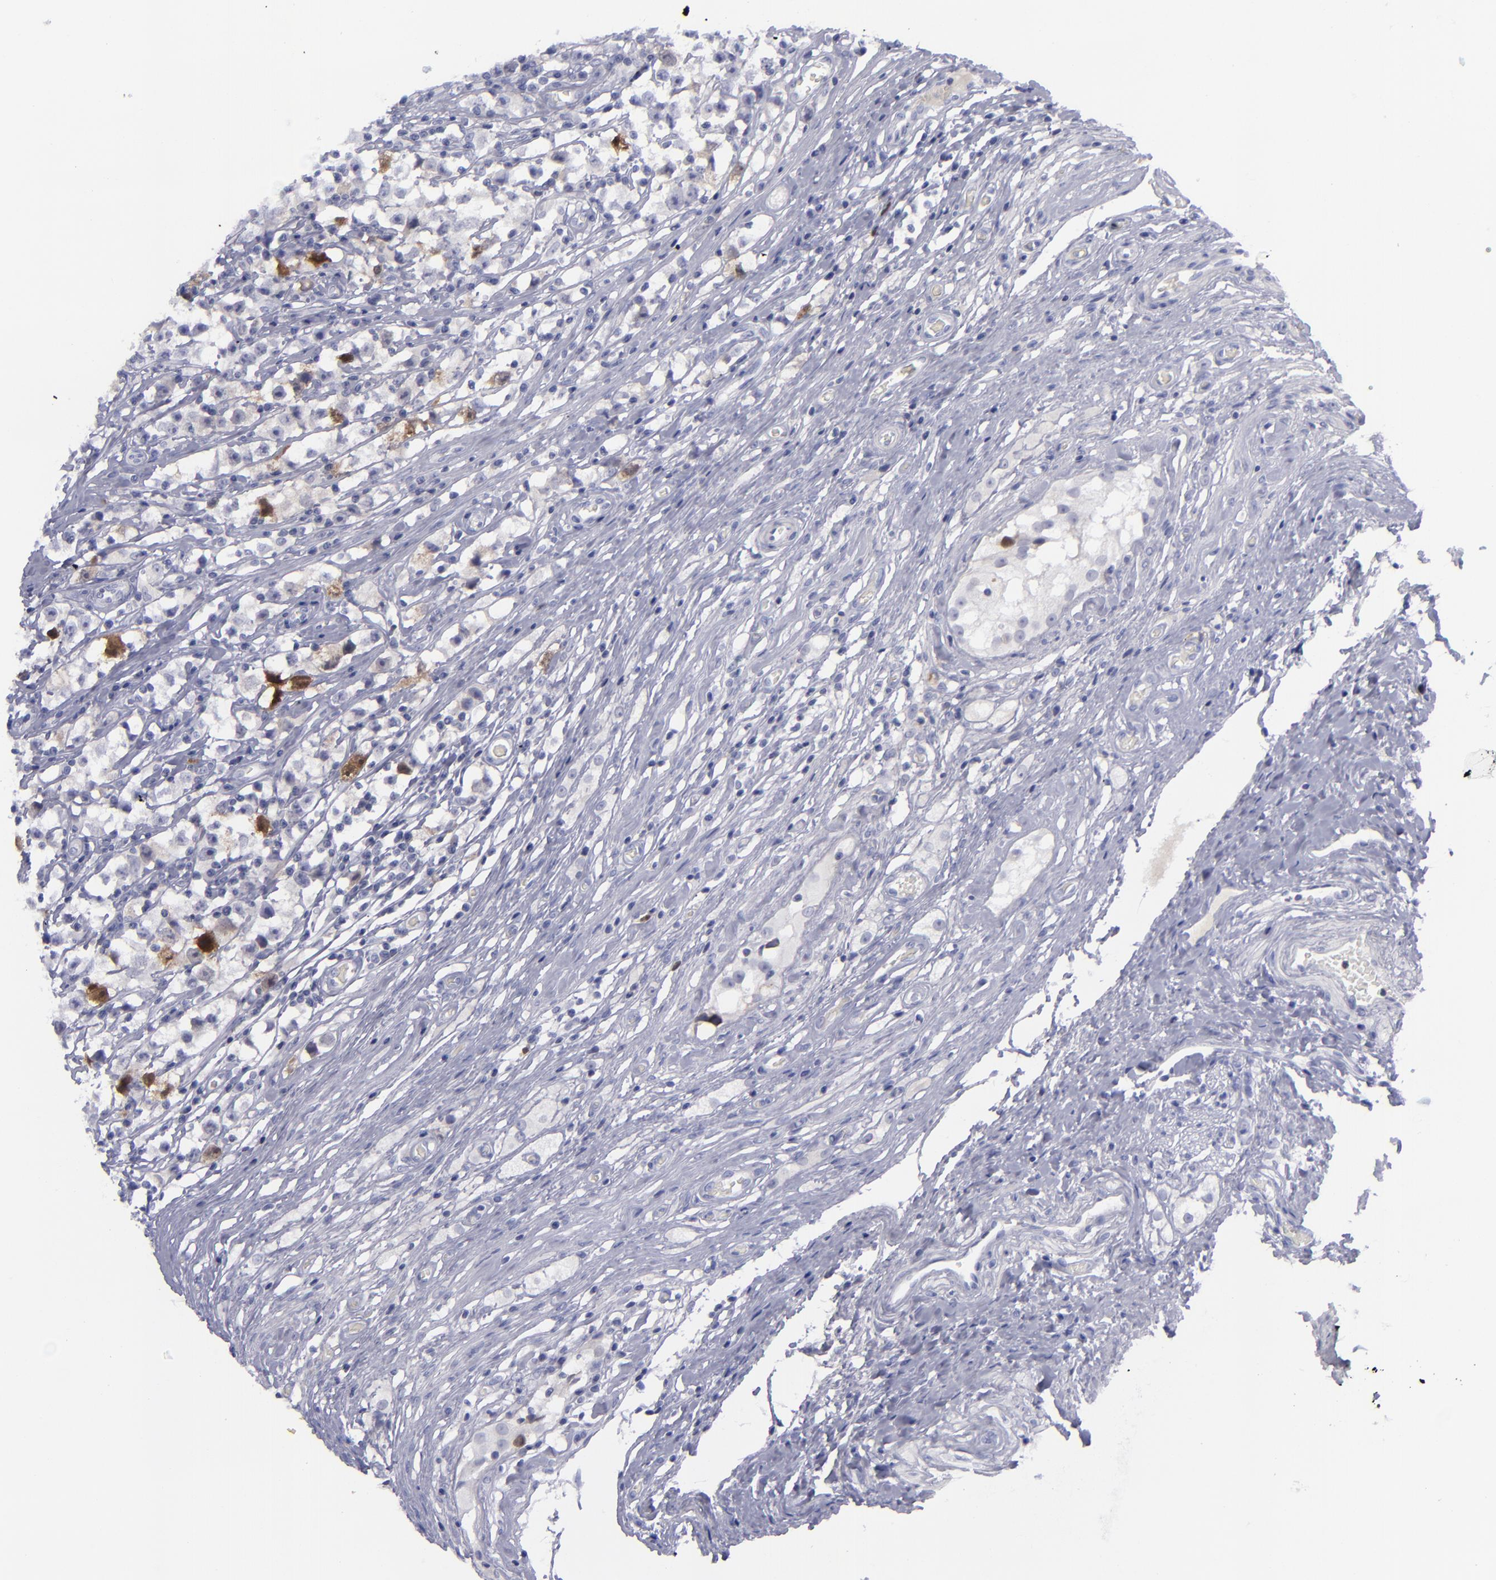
{"staining": {"intensity": "weak", "quantity": "<25%", "location": "cytoplasmic/membranous,nuclear"}, "tissue": "testis cancer", "cell_type": "Tumor cells", "image_type": "cancer", "snomed": [{"axis": "morphology", "description": "Seminoma, NOS"}, {"axis": "topography", "description": "Testis"}], "caption": "DAB immunohistochemical staining of human testis cancer reveals no significant expression in tumor cells.", "gene": "AURKA", "patient": {"sex": "male", "age": 35}}